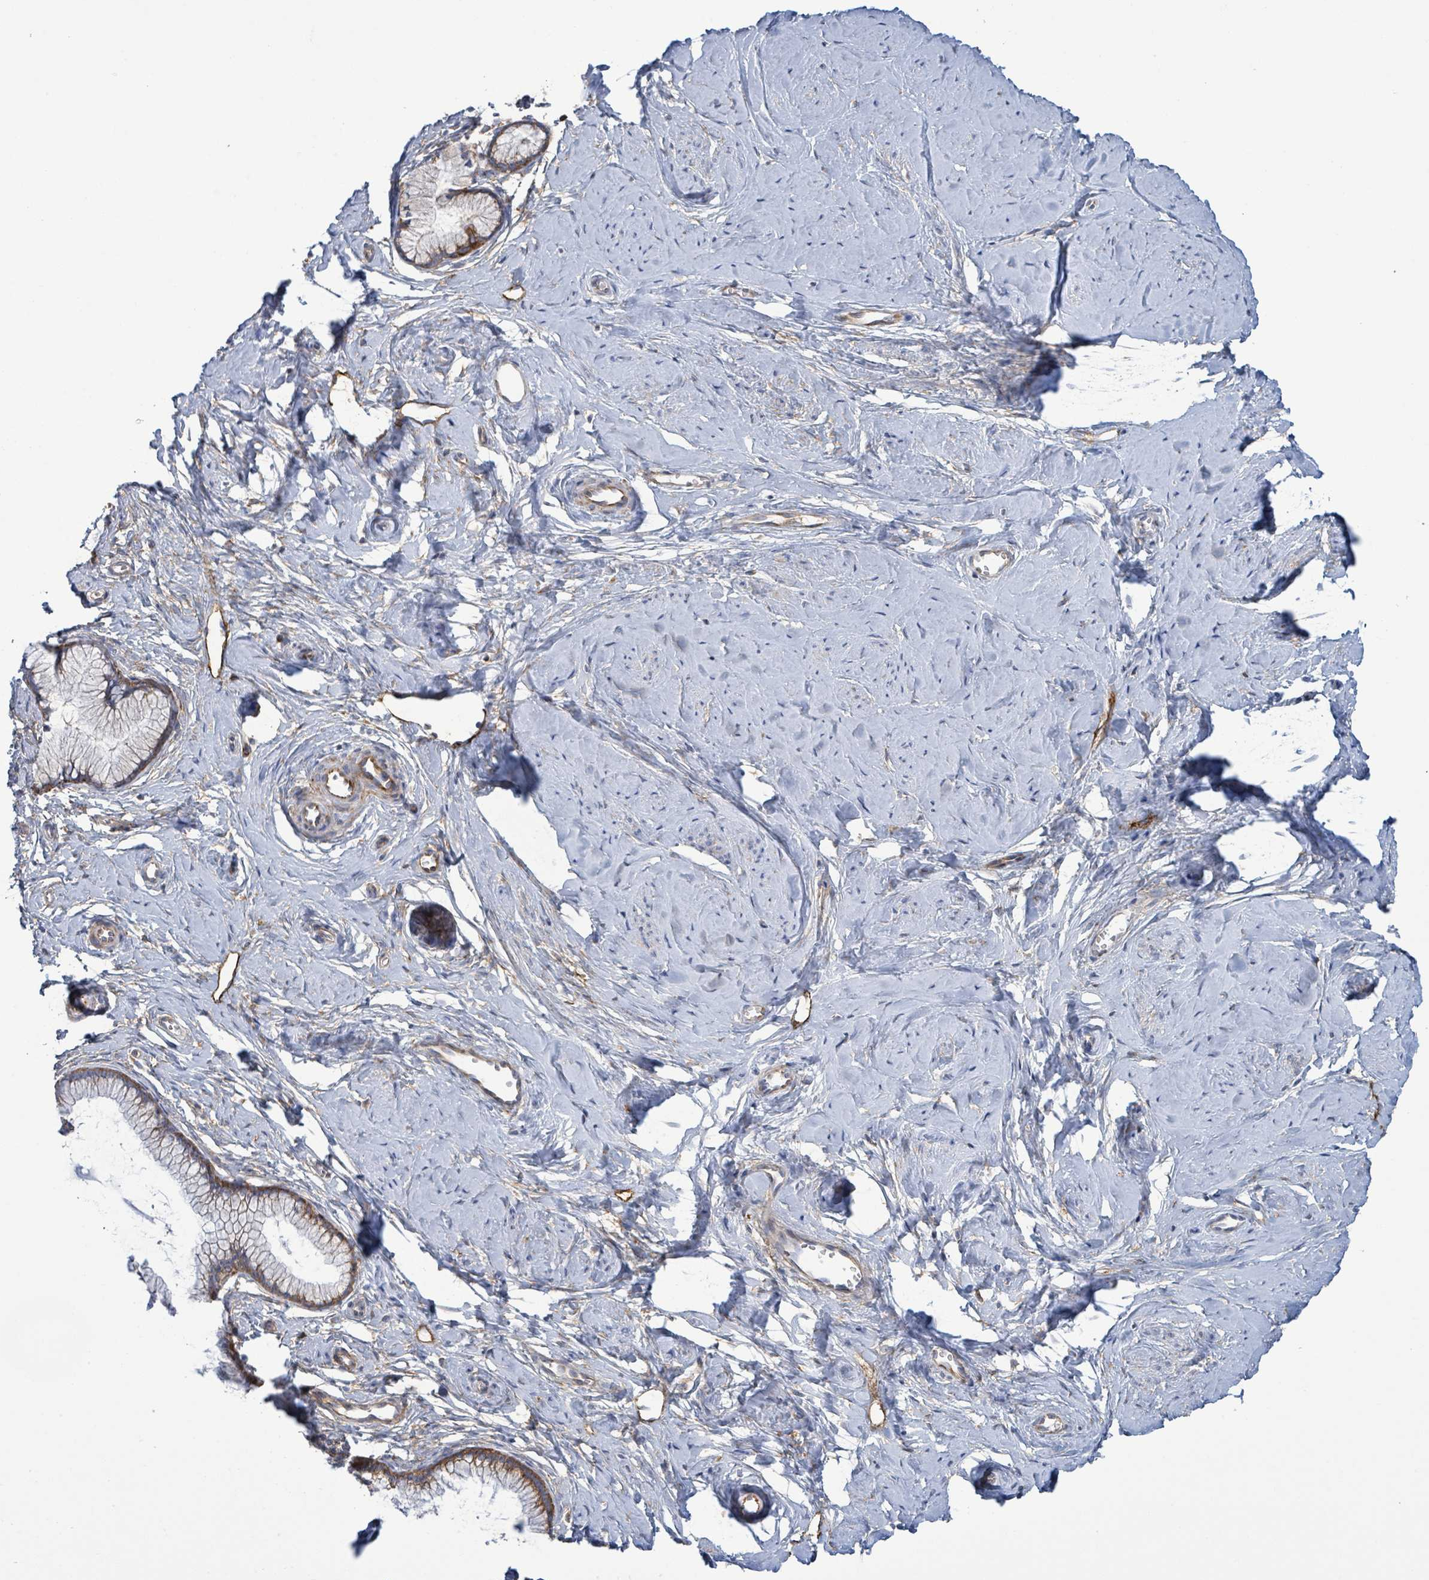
{"staining": {"intensity": "moderate", "quantity": "25%-75%", "location": "cytoplasmic/membranous"}, "tissue": "cervix", "cell_type": "Glandular cells", "image_type": "normal", "snomed": [{"axis": "morphology", "description": "Normal tissue, NOS"}, {"axis": "topography", "description": "Cervix"}], "caption": "Approximately 25%-75% of glandular cells in benign human cervix exhibit moderate cytoplasmic/membranous protein positivity as visualized by brown immunohistochemical staining.", "gene": "EGFL7", "patient": {"sex": "female", "age": 40}}